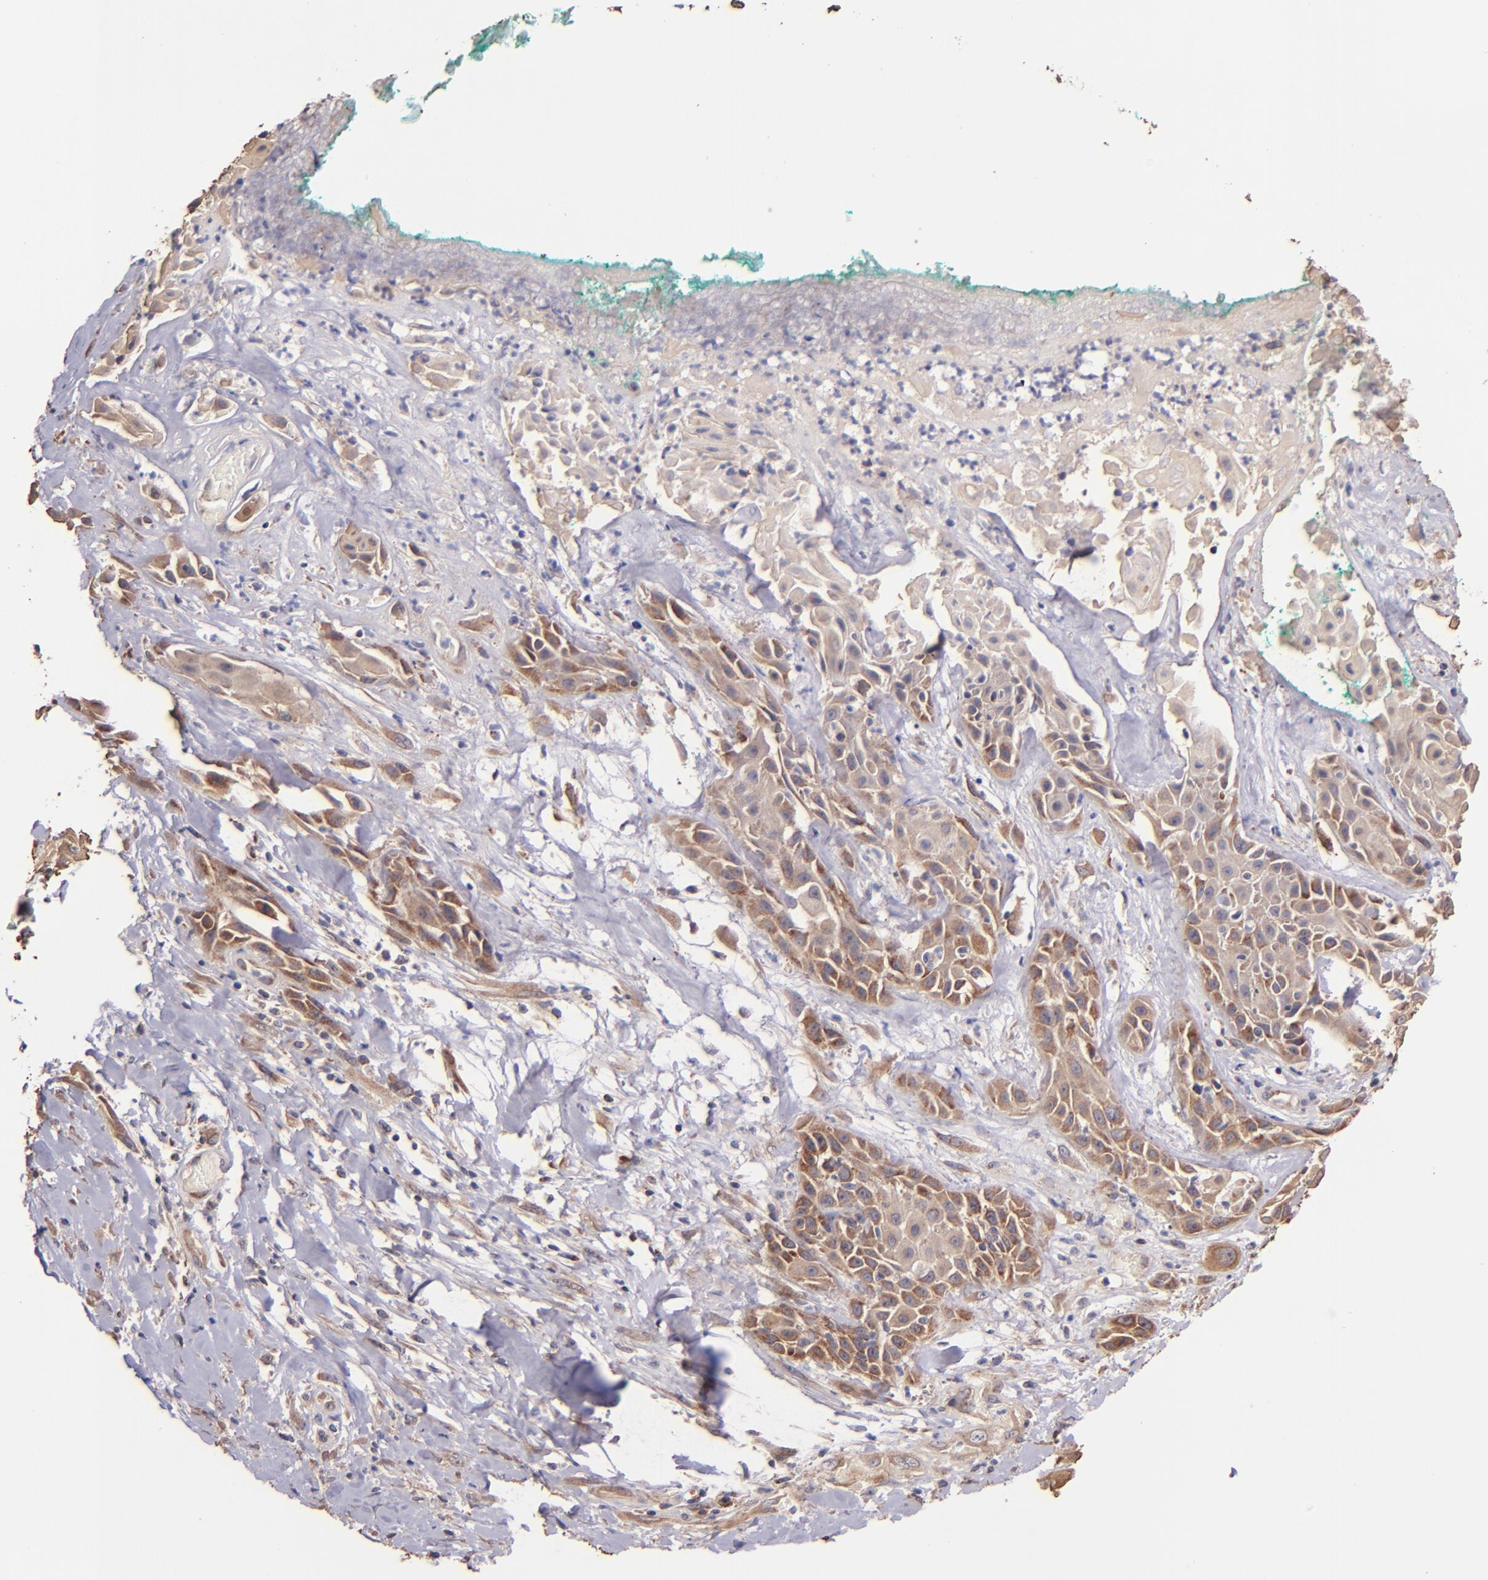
{"staining": {"intensity": "moderate", "quantity": ">75%", "location": "cytoplasmic/membranous"}, "tissue": "skin cancer", "cell_type": "Tumor cells", "image_type": "cancer", "snomed": [{"axis": "morphology", "description": "Squamous cell carcinoma, NOS"}, {"axis": "topography", "description": "Skin"}, {"axis": "topography", "description": "Anal"}], "caption": "A micrograph of human skin cancer (squamous cell carcinoma) stained for a protein shows moderate cytoplasmic/membranous brown staining in tumor cells.", "gene": "SHC1", "patient": {"sex": "male", "age": 64}}